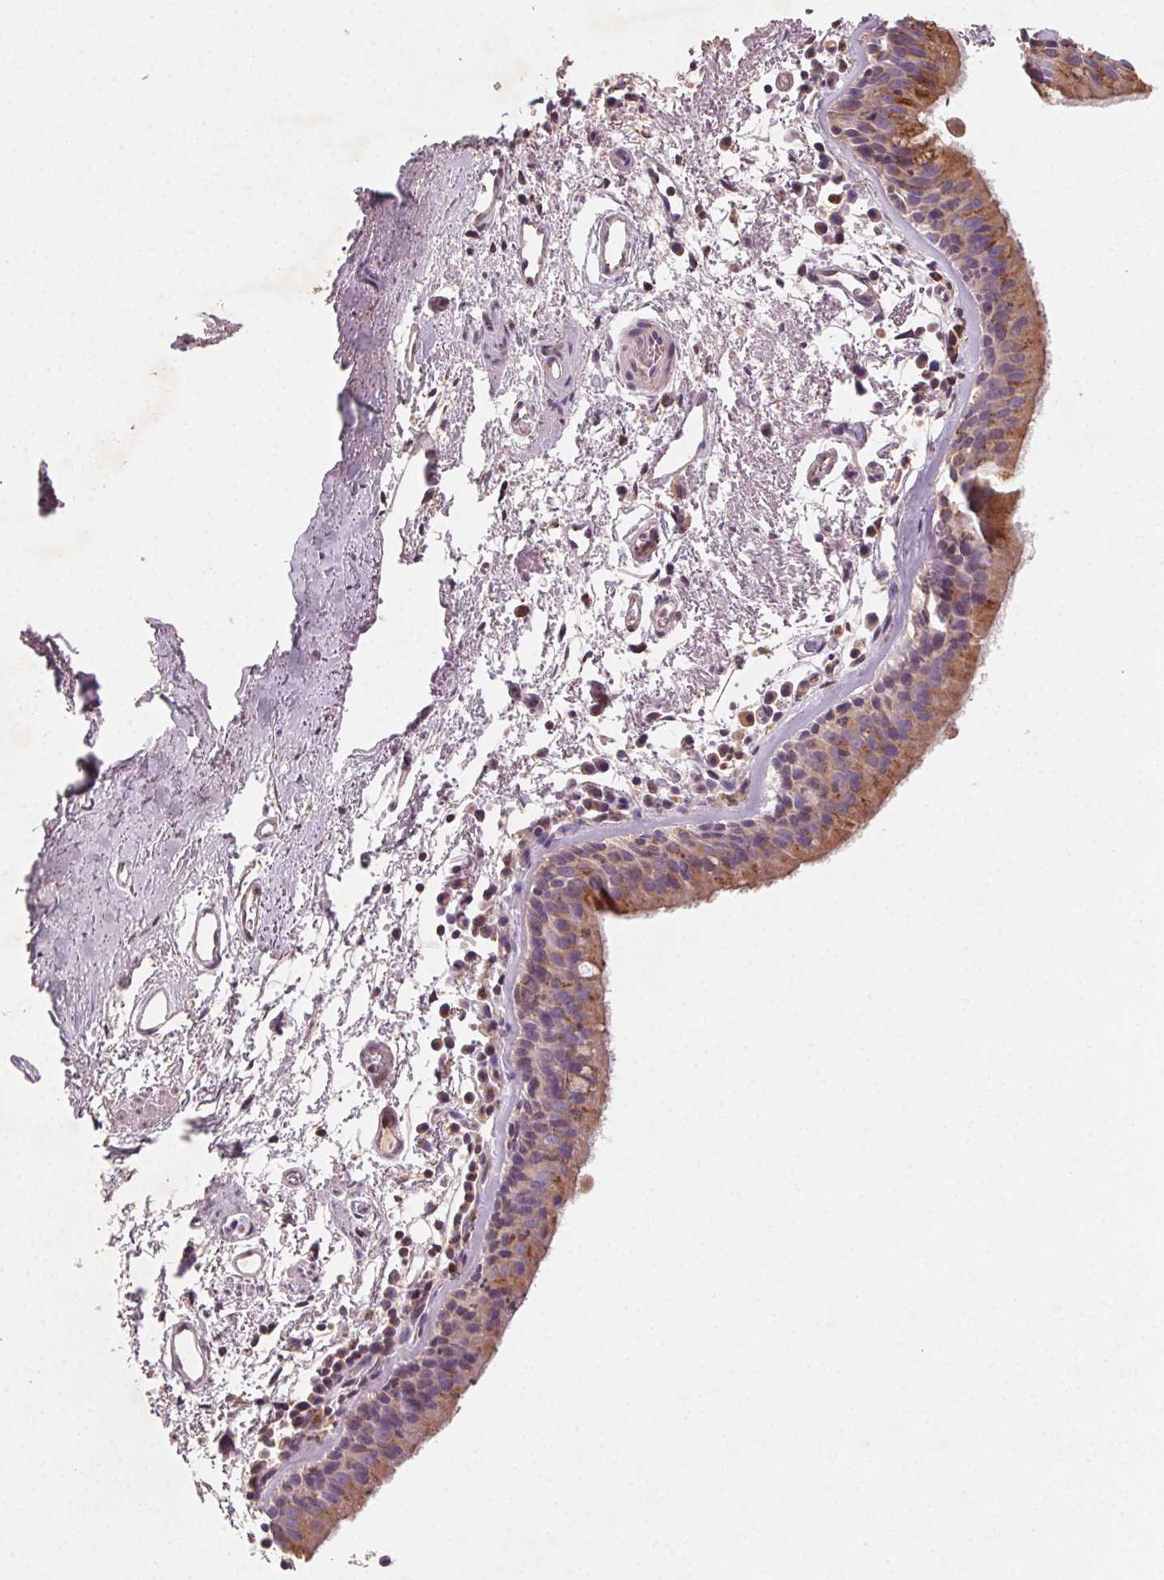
{"staining": {"intensity": "moderate", "quantity": ">75%", "location": "cytoplasmic/membranous"}, "tissue": "bronchus", "cell_type": "Respiratory epithelial cells", "image_type": "normal", "snomed": [{"axis": "morphology", "description": "Normal tissue, NOS"}, {"axis": "morphology", "description": "Adenocarcinoma, NOS"}, {"axis": "topography", "description": "Bronchus"}], "caption": "Bronchus stained with DAB immunohistochemistry displays medium levels of moderate cytoplasmic/membranous positivity in about >75% of respiratory epithelial cells.", "gene": "AP1S1", "patient": {"sex": "male", "age": 68}}